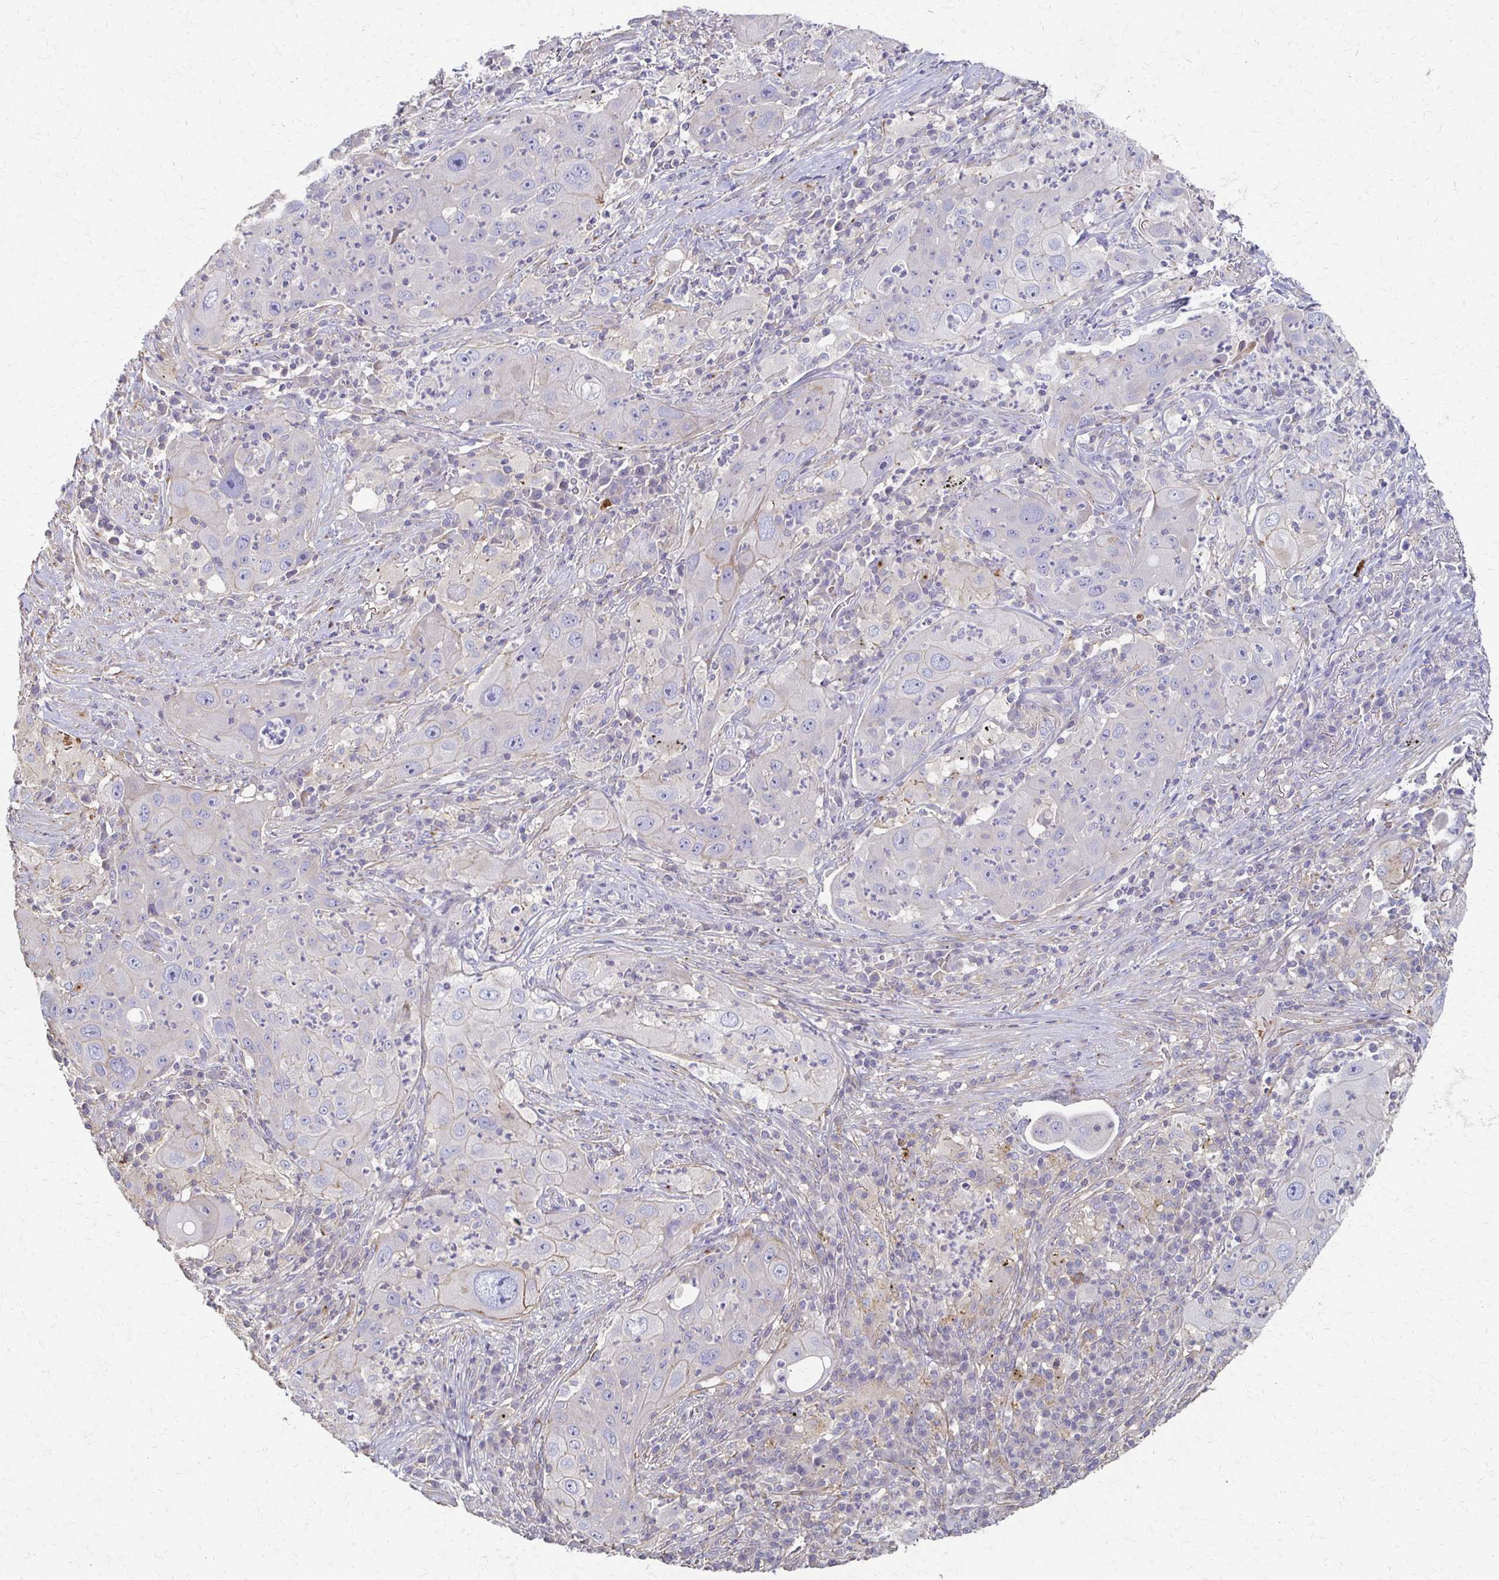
{"staining": {"intensity": "weak", "quantity": "<25%", "location": "cytoplasmic/membranous"}, "tissue": "lung cancer", "cell_type": "Tumor cells", "image_type": "cancer", "snomed": [{"axis": "morphology", "description": "Squamous cell carcinoma, NOS"}, {"axis": "topography", "description": "Lung"}], "caption": "A photomicrograph of lung cancer (squamous cell carcinoma) stained for a protein exhibits no brown staining in tumor cells. (DAB (3,3'-diaminobenzidine) immunohistochemistry with hematoxylin counter stain).", "gene": "C1QTNF7", "patient": {"sex": "female", "age": 59}}